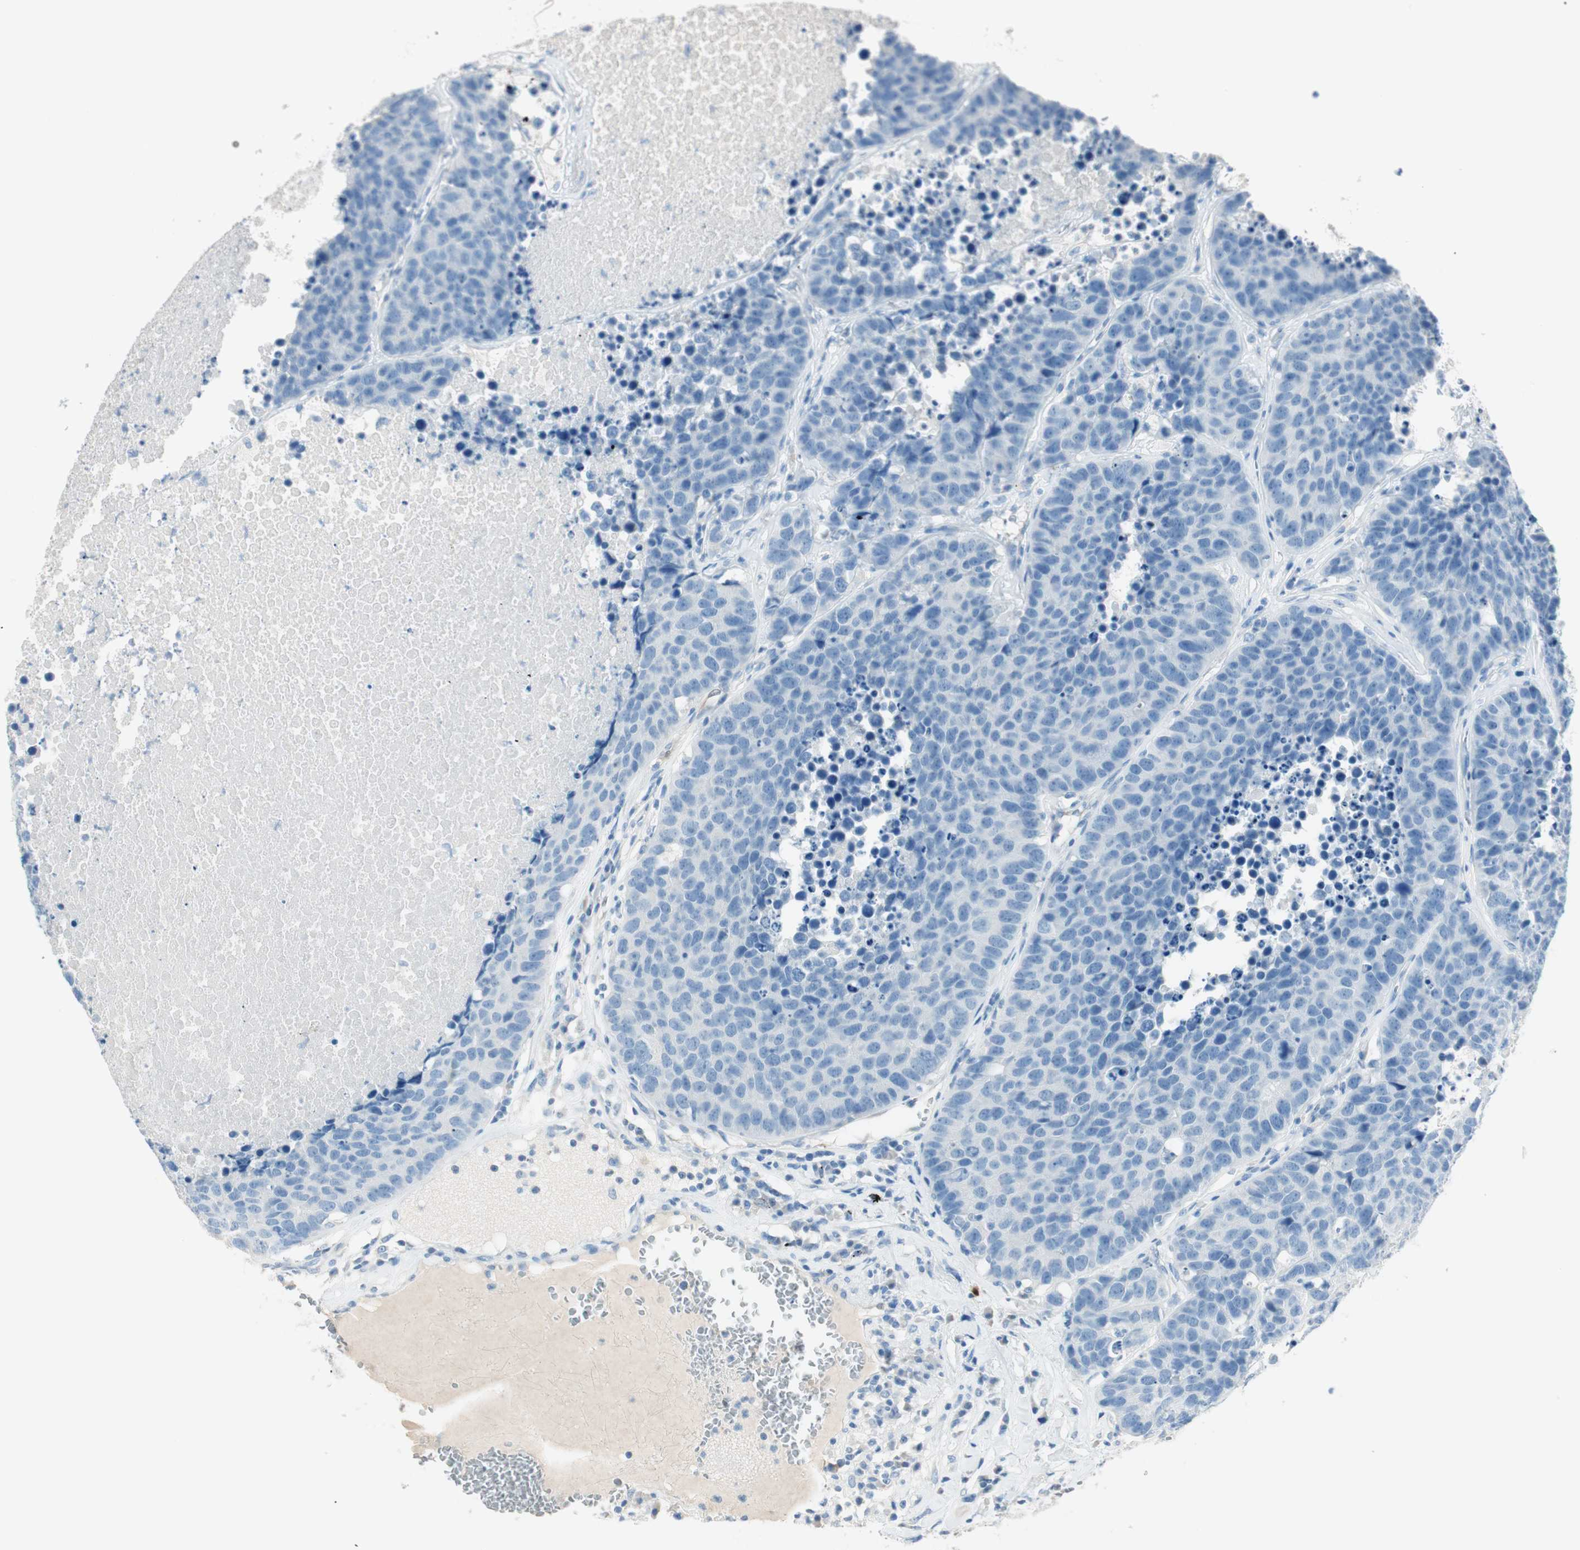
{"staining": {"intensity": "negative", "quantity": "none", "location": "none"}, "tissue": "carcinoid", "cell_type": "Tumor cells", "image_type": "cancer", "snomed": [{"axis": "morphology", "description": "Carcinoid, malignant, NOS"}, {"axis": "topography", "description": "Lung"}], "caption": "An image of carcinoid stained for a protein exhibits no brown staining in tumor cells. (DAB immunohistochemistry with hematoxylin counter stain).", "gene": "HPGD", "patient": {"sex": "male", "age": 60}}